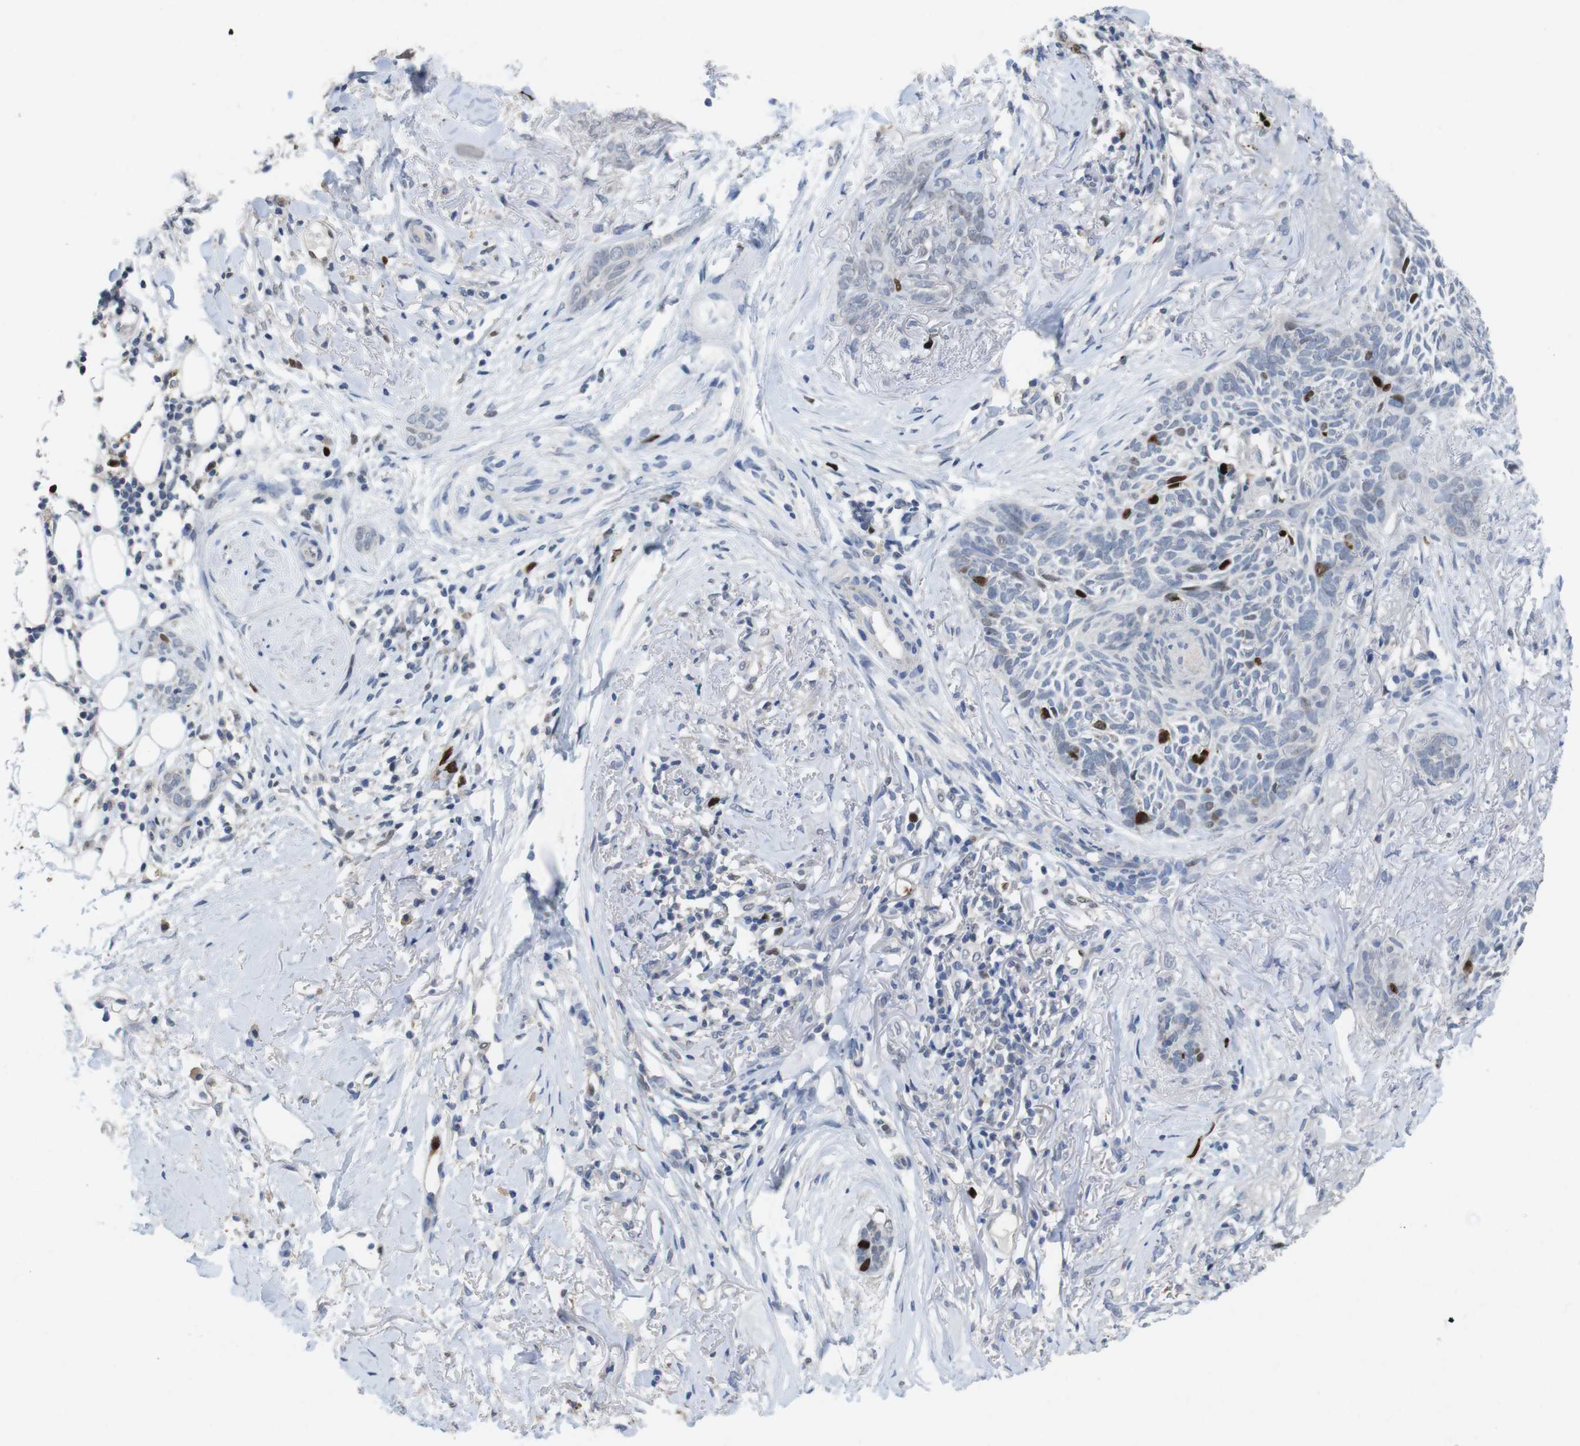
{"staining": {"intensity": "strong", "quantity": "<25%", "location": "nuclear"}, "tissue": "skin cancer", "cell_type": "Tumor cells", "image_type": "cancer", "snomed": [{"axis": "morphology", "description": "Basal cell carcinoma"}, {"axis": "topography", "description": "Skin"}], "caption": "About <25% of tumor cells in skin basal cell carcinoma show strong nuclear protein expression as visualized by brown immunohistochemical staining.", "gene": "KPNA2", "patient": {"sex": "female", "age": 84}}